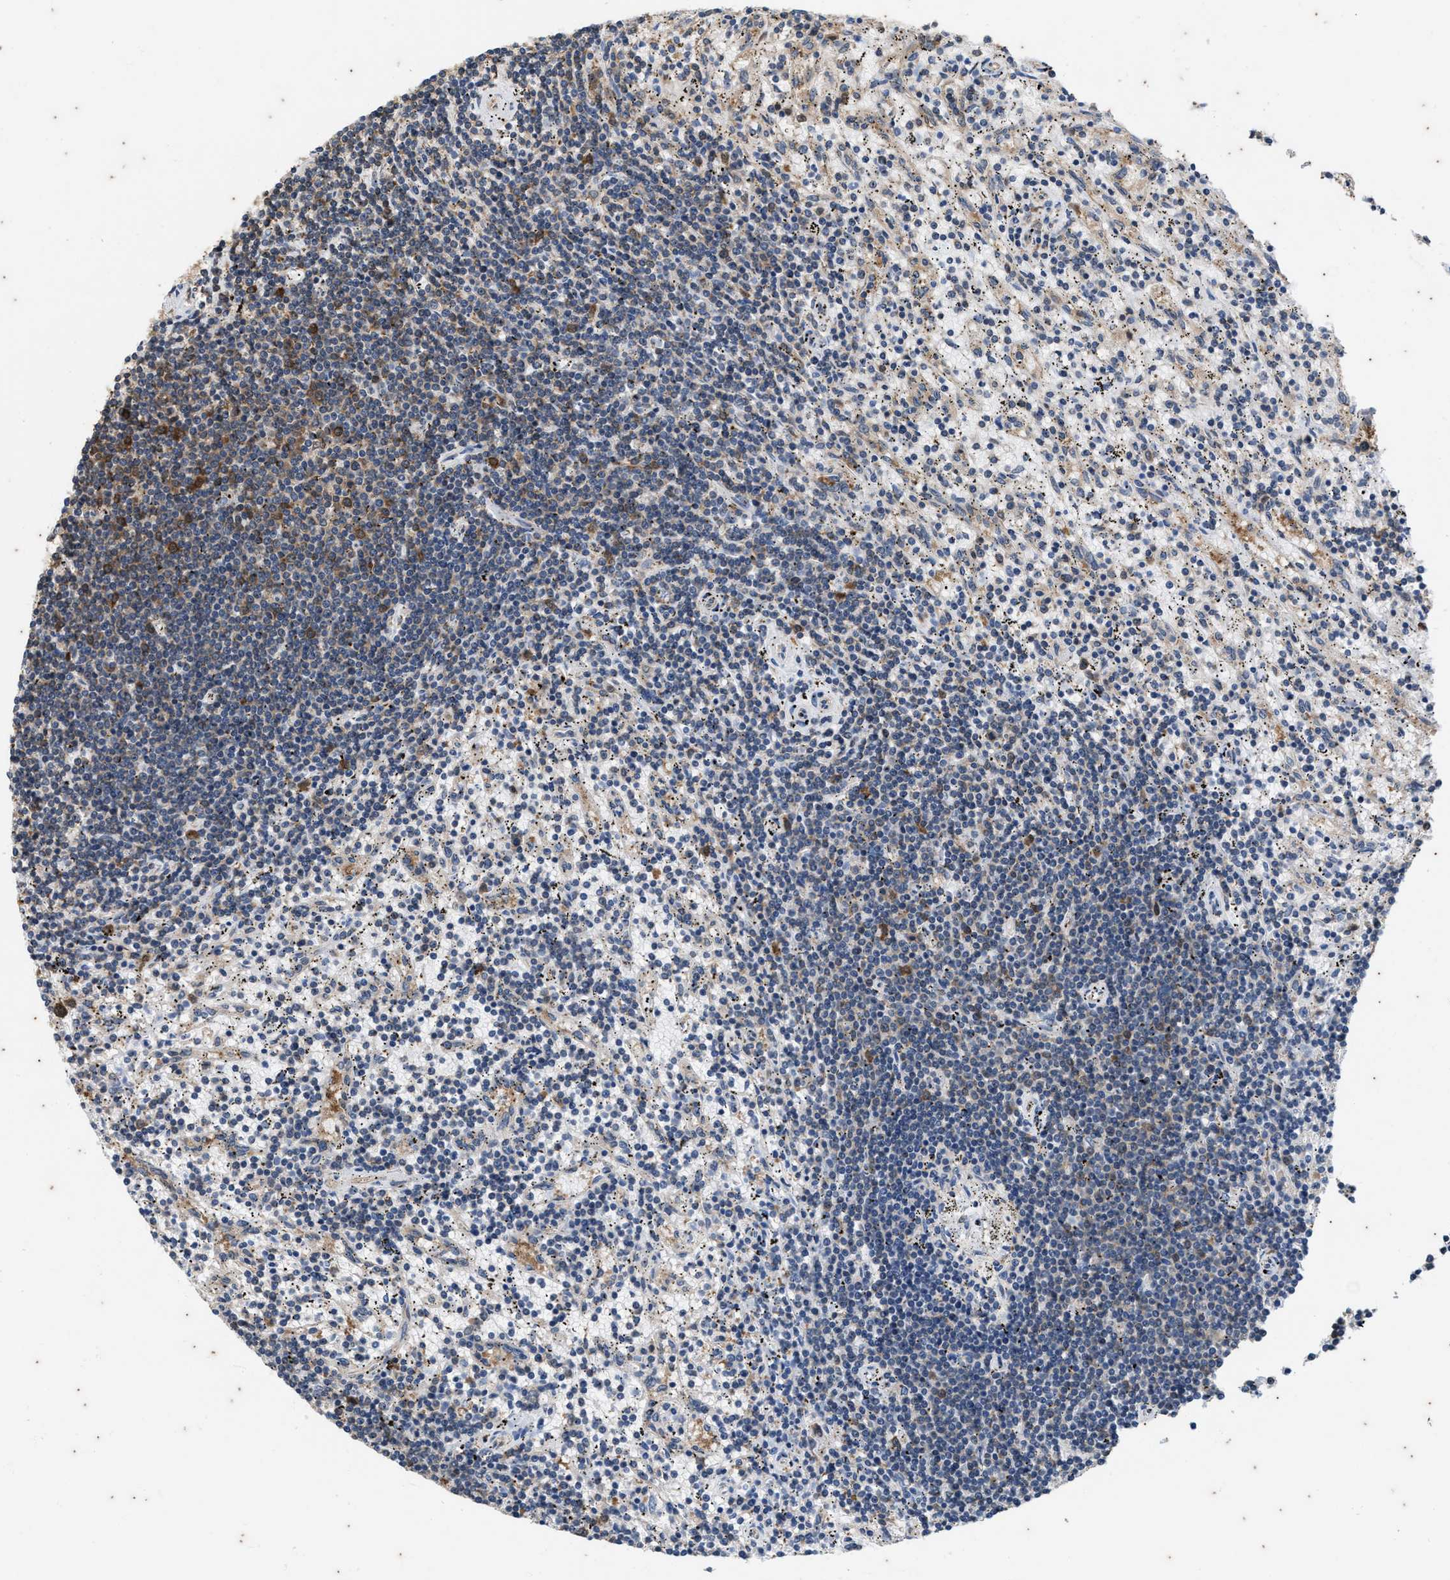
{"staining": {"intensity": "moderate", "quantity": "<25%", "location": "cytoplasmic/membranous"}, "tissue": "lymphoma", "cell_type": "Tumor cells", "image_type": "cancer", "snomed": [{"axis": "morphology", "description": "Malignant lymphoma, non-Hodgkin's type, Low grade"}, {"axis": "topography", "description": "Spleen"}], "caption": "Moderate cytoplasmic/membranous staining is identified in about <25% of tumor cells in low-grade malignant lymphoma, non-Hodgkin's type.", "gene": "COX19", "patient": {"sex": "male", "age": 76}}